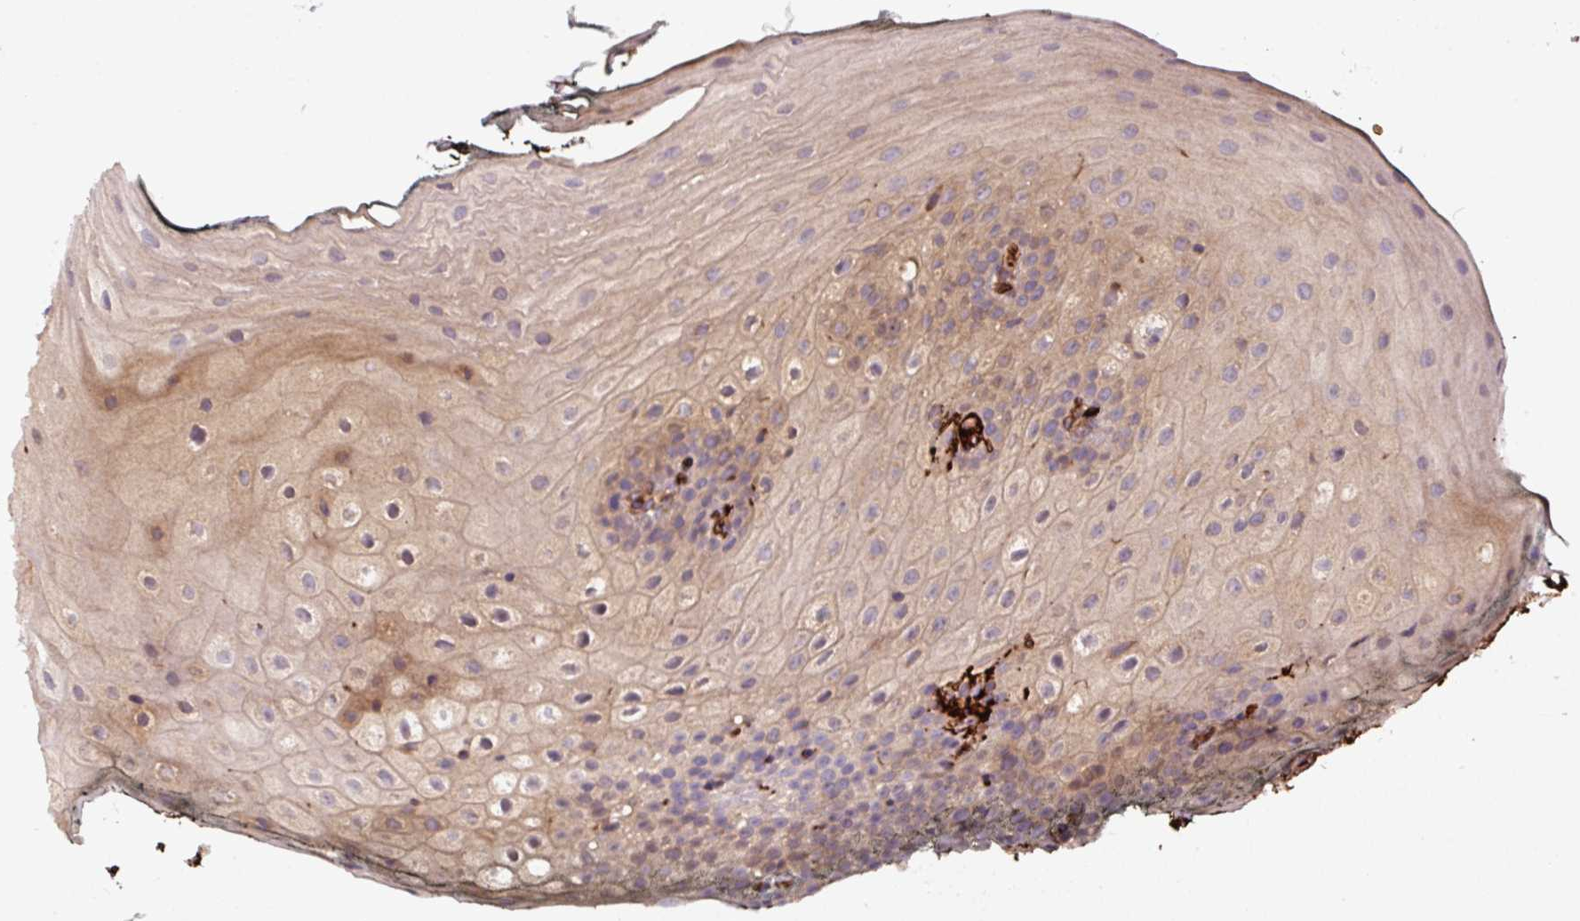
{"staining": {"intensity": "moderate", "quantity": "25%-75%", "location": "cytoplasmic/membranous"}, "tissue": "oral mucosa", "cell_type": "Squamous epithelial cells", "image_type": "normal", "snomed": [{"axis": "morphology", "description": "Normal tissue, NOS"}, {"axis": "topography", "description": "Oral tissue"}], "caption": "Protein staining of normal oral mucosa displays moderate cytoplasmic/membranous expression in about 25%-75% of squamous epithelial cells. The protein is stained brown, and the nuclei are stained in blue (DAB IHC with brightfield microscopy, high magnification).", "gene": "APOBEC3D", "patient": {"sex": "male", "age": 75}}